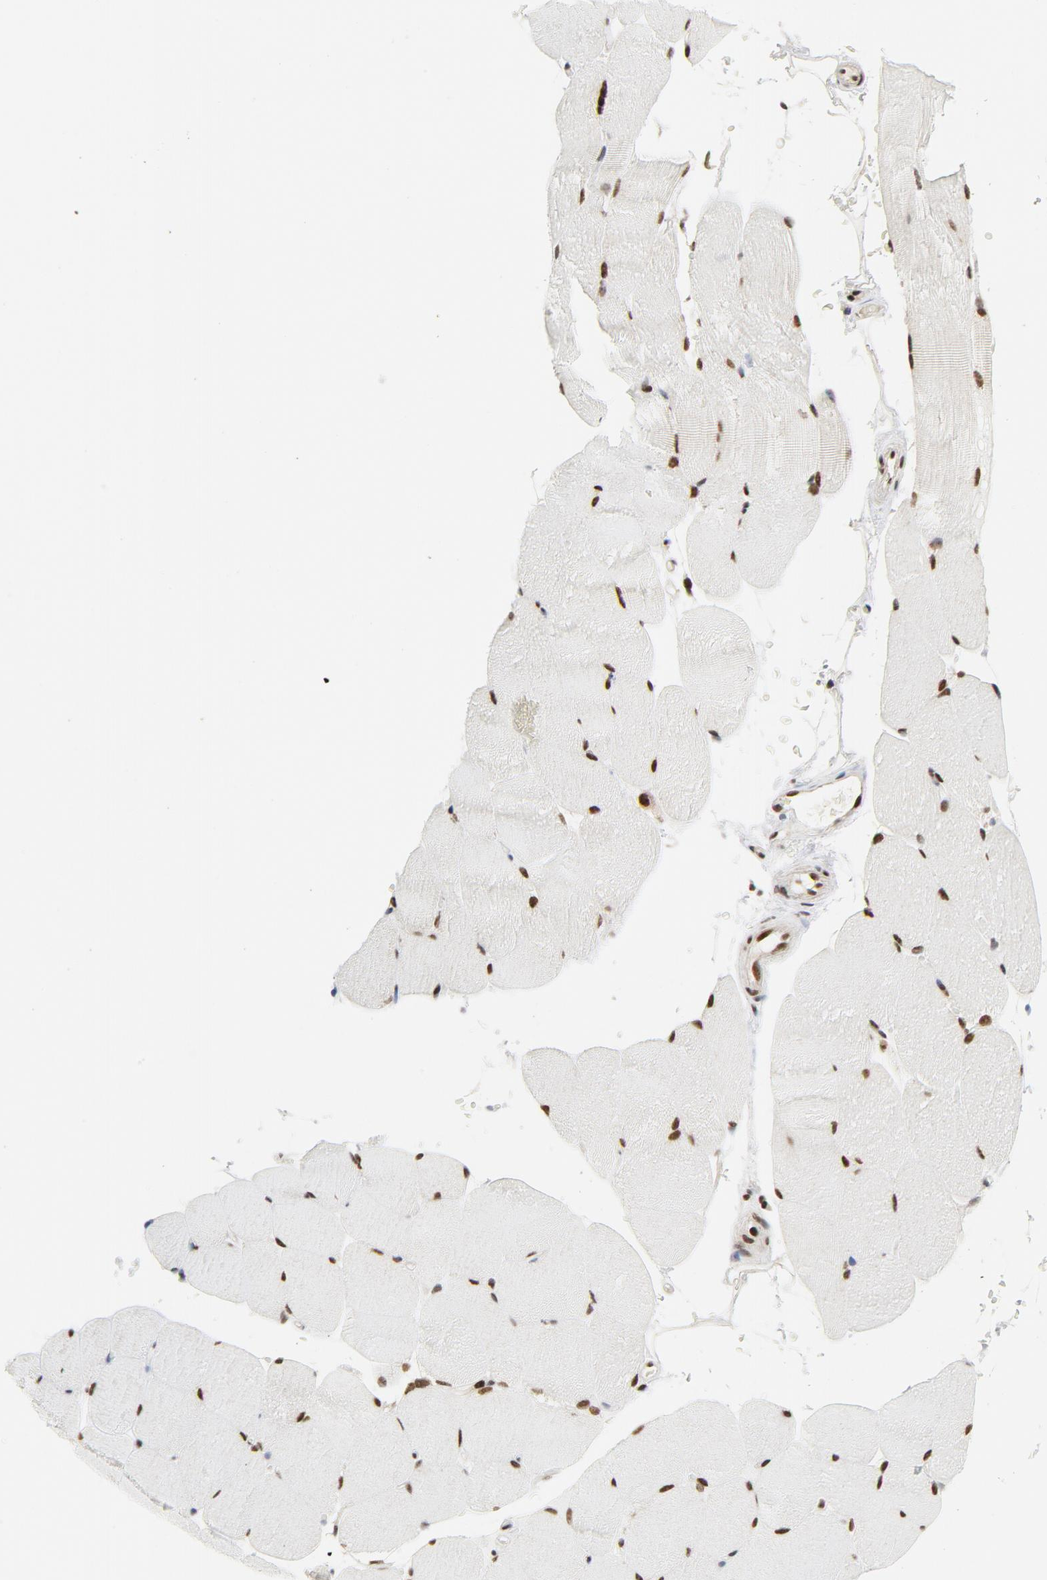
{"staining": {"intensity": "strong", "quantity": ">75%", "location": "nuclear"}, "tissue": "skeletal muscle", "cell_type": "Myocytes", "image_type": "normal", "snomed": [{"axis": "morphology", "description": "Normal tissue, NOS"}, {"axis": "topography", "description": "Skeletal muscle"}], "caption": "Immunohistochemical staining of unremarkable skeletal muscle displays >75% levels of strong nuclear protein expression in approximately >75% of myocytes.", "gene": "ERCC1", "patient": {"sex": "female", "age": 37}}